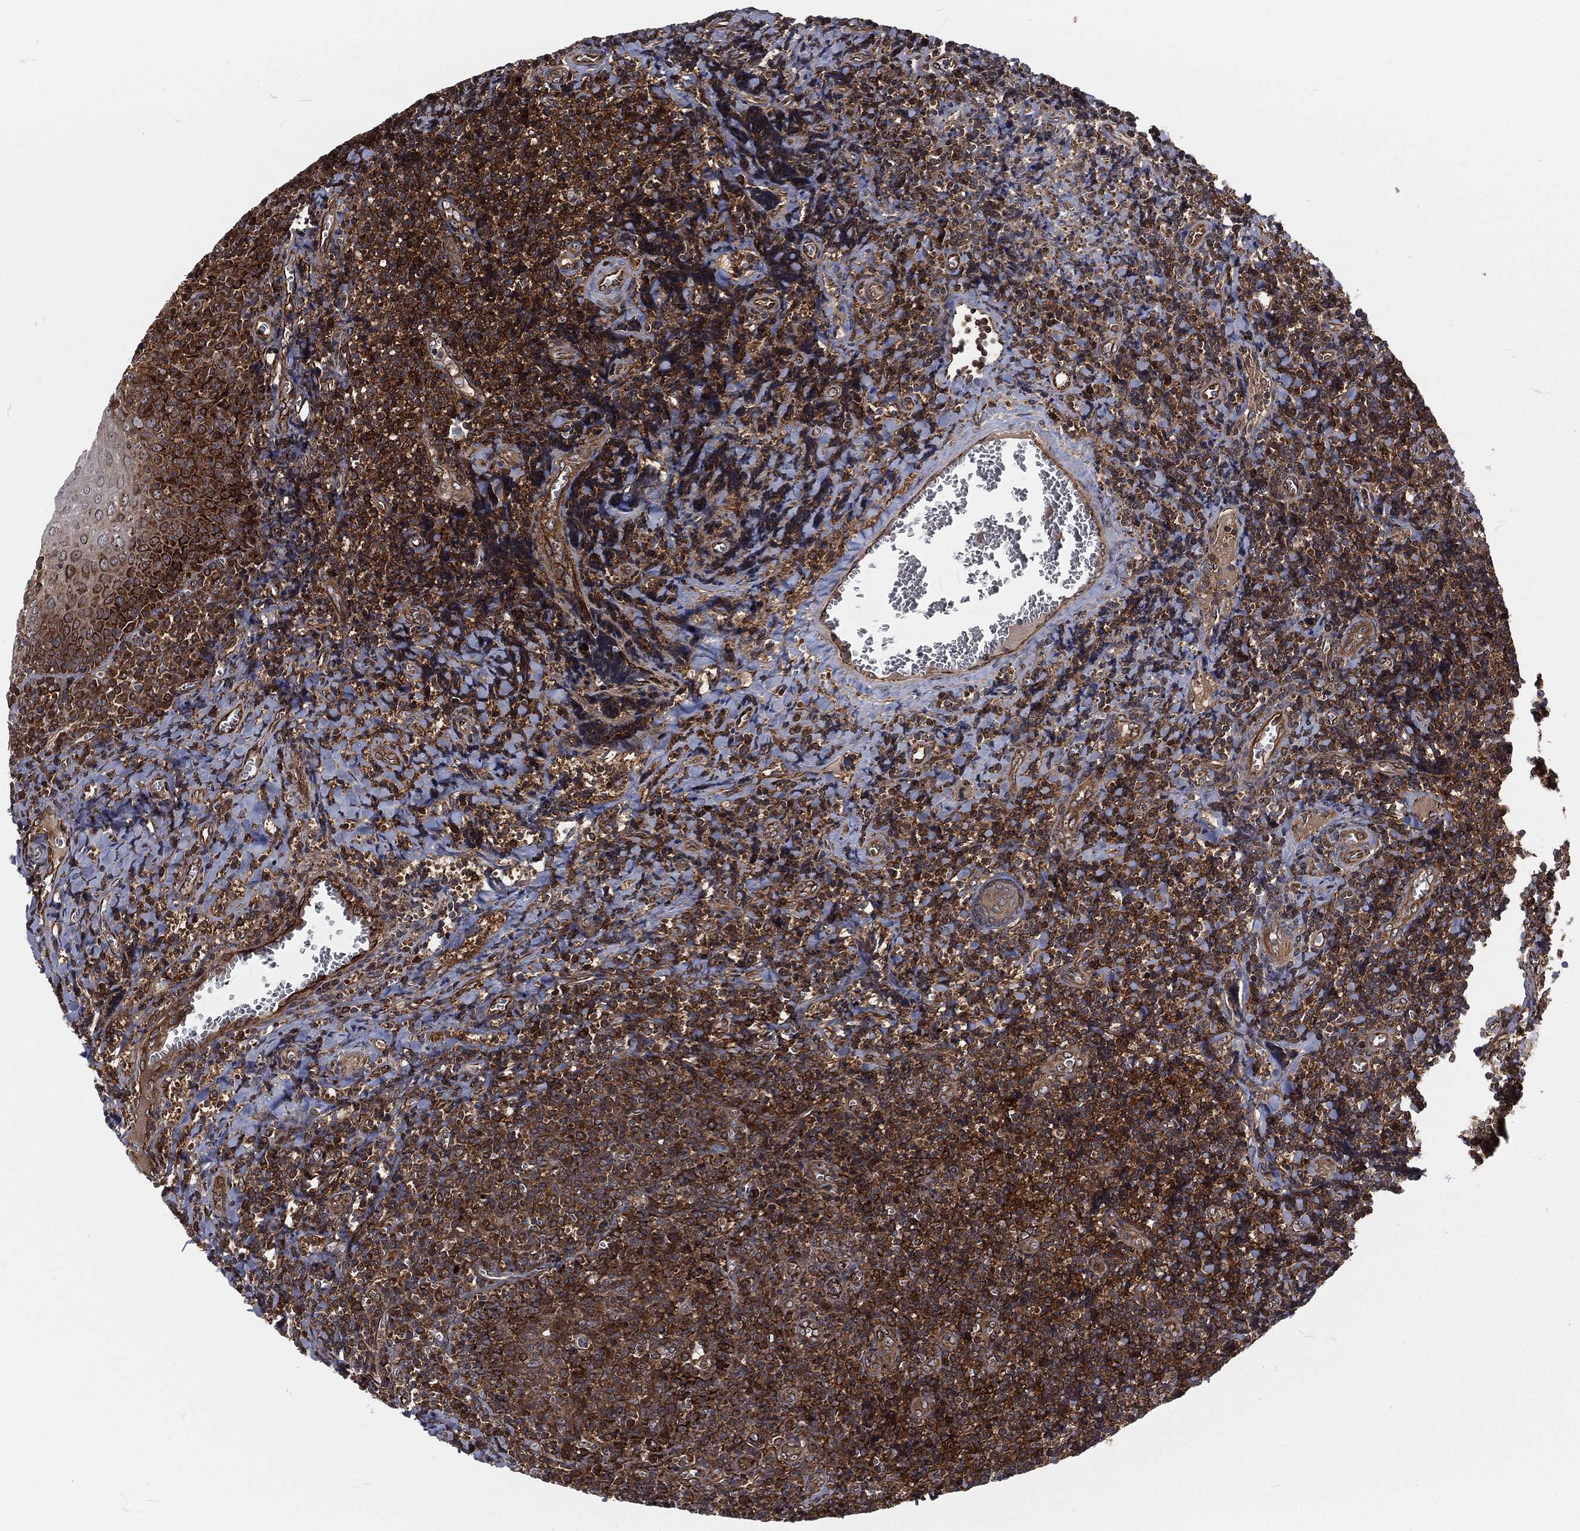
{"staining": {"intensity": "strong", "quantity": ">75%", "location": "cytoplasmic/membranous"}, "tissue": "tonsil", "cell_type": "Germinal center cells", "image_type": "normal", "snomed": [{"axis": "morphology", "description": "Normal tissue, NOS"}, {"axis": "morphology", "description": "Inflammation, NOS"}, {"axis": "topography", "description": "Tonsil"}], "caption": "Tonsil stained with DAB (3,3'-diaminobenzidine) IHC exhibits high levels of strong cytoplasmic/membranous positivity in about >75% of germinal center cells. (DAB IHC with brightfield microscopy, high magnification).", "gene": "RFTN1", "patient": {"sex": "female", "age": 31}}